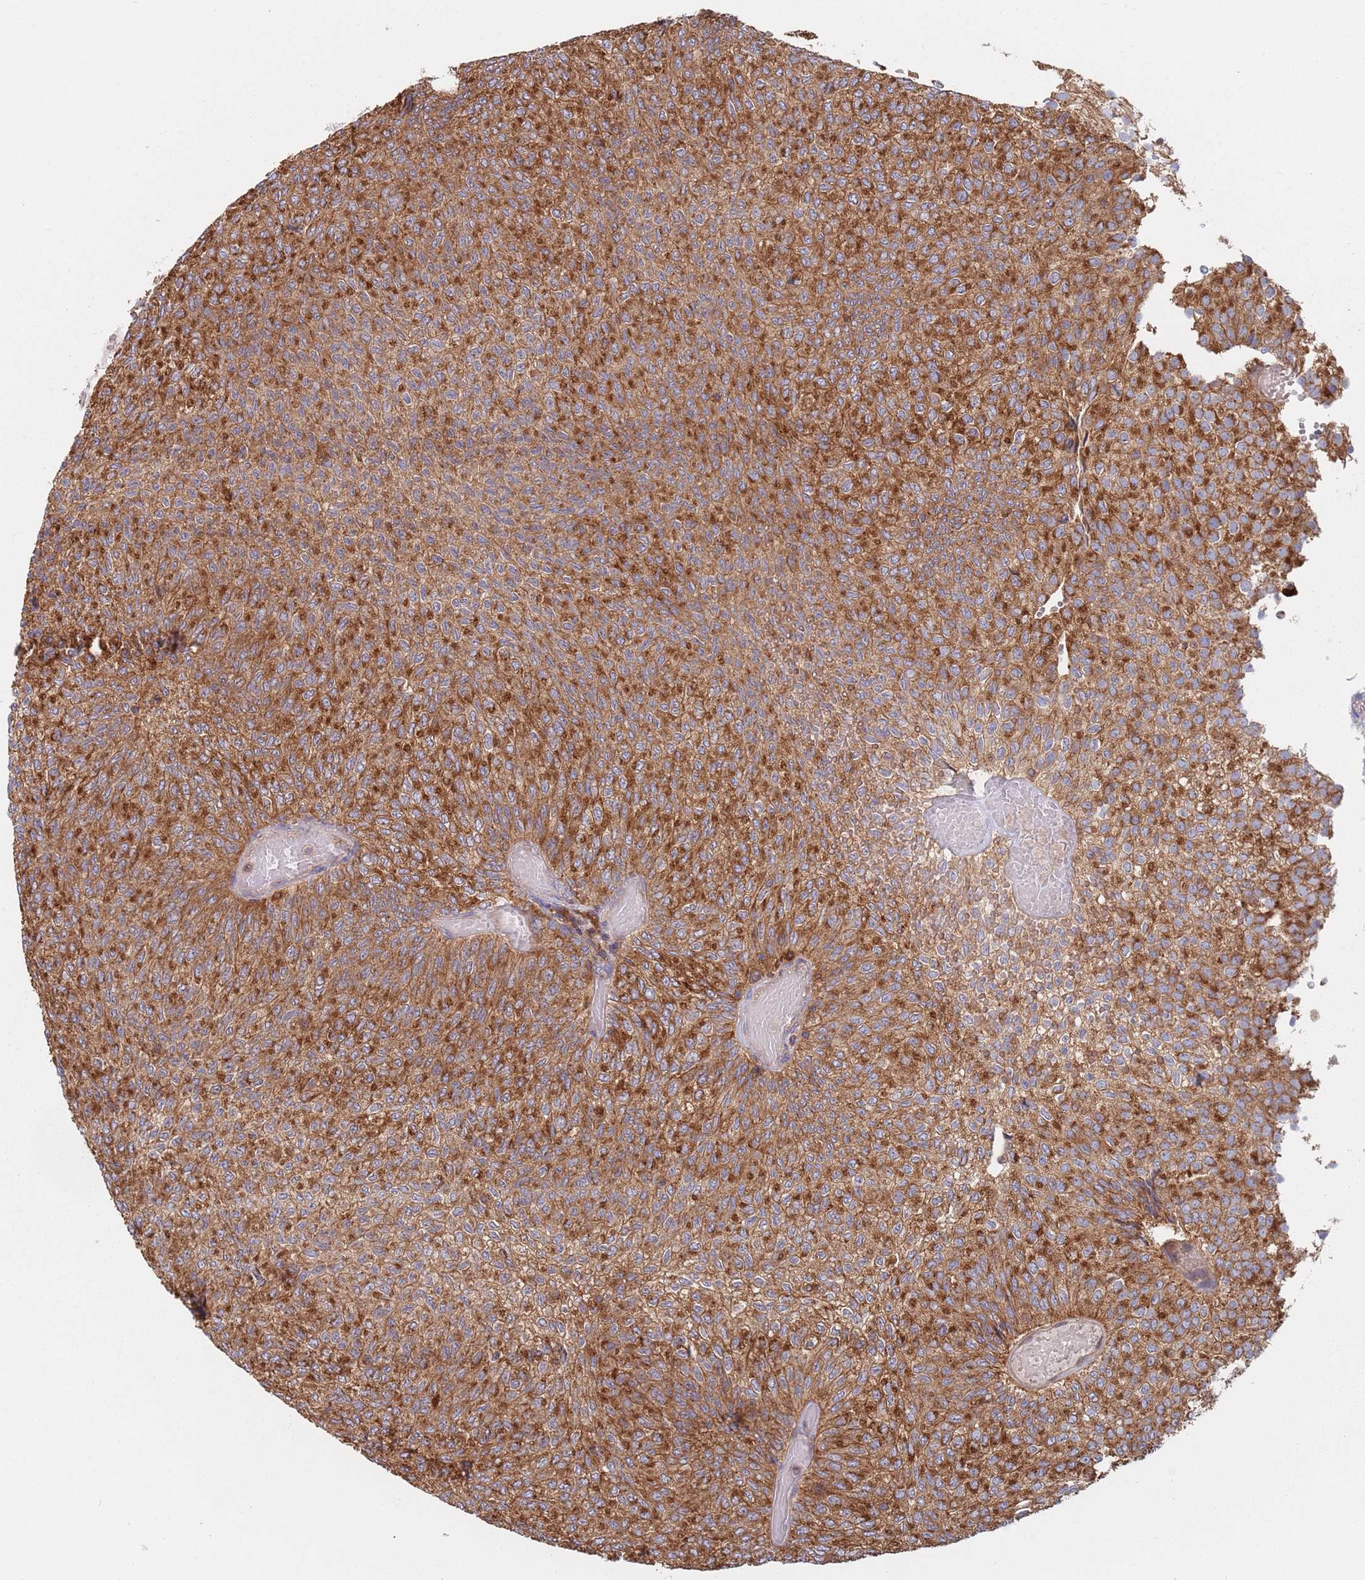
{"staining": {"intensity": "strong", "quantity": ">75%", "location": "cytoplasmic/membranous"}, "tissue": "urothelial cancer", "cell_type": "Tumor cells", "image_type": "cancer", "snomed": [{"axis": "morphology", "description": "Urothelial carcinoma, Low grade"}, {"axis": "topography", "description": "Urinary bladder"}], "caption": "Protein staining of urothelial cancer tissue displays strong cytoplasmic/membranous positivity in about >75% of tumor cells.", "gene": "GDI2", "patient": {"sex": "male", "age": 78}}